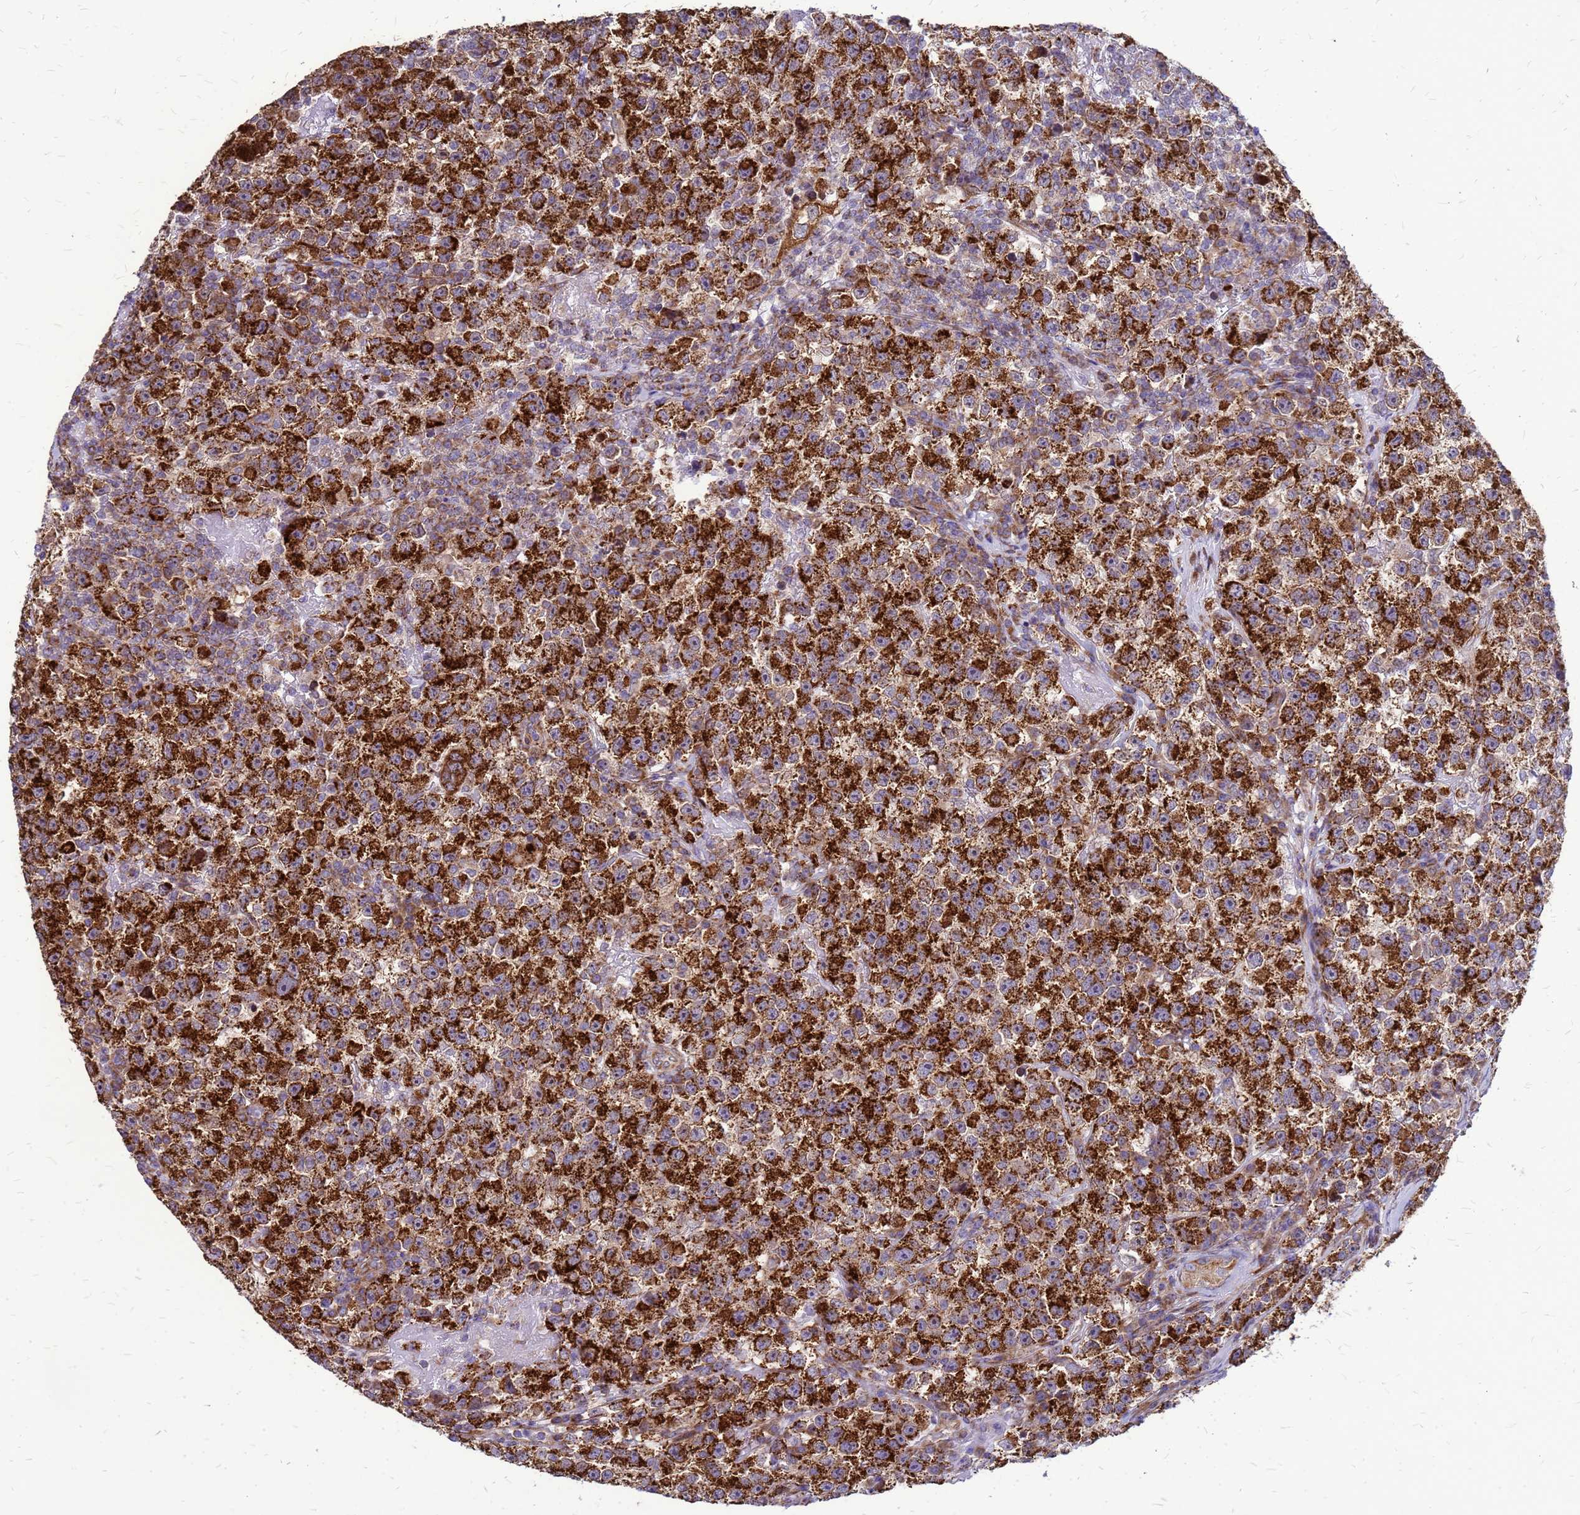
{"staining": {"intensity": "strong", "quantity": ">75%", "location": "cytoplasmic/membranous"}, "tissue": "testis cancer", "cell_type": "Tumor cells", "image_type": "cancer", "snomed": [{"axis": "morphology", "description": "Seminoma, NOS"}, {"axis": "topography", "description": "Testis"}], "caption": "Strong cytoplasmic/membranous staining for a protein is appreciated in about >75% of tumor cells of testis seminoma using immunohistochemistry (IHC).", "gene": "FSTL4", "patient": {"sex": "male", "age": 22}}